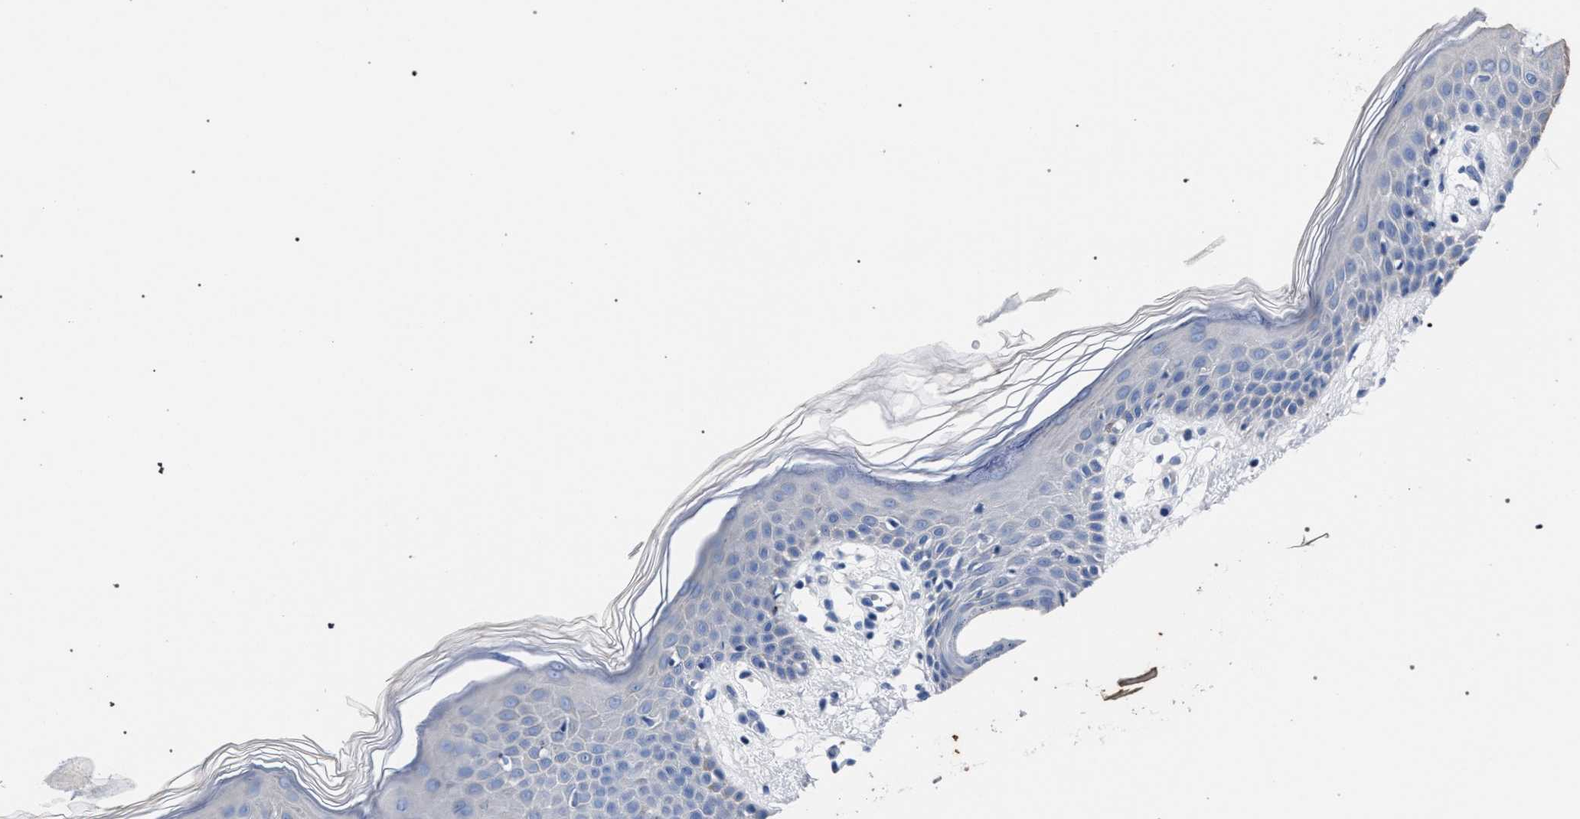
{"staining": {"intensity": "negative", "quantity": "none", "location": "none"}, "tissue": "skin", "cell_type": "Fibroblasts", "image_type": "normal", "snomed": [{"axis": "morphology", "description": "Normal tissue, NOS"}, {"axis": "topography", "description": "Skin"}], "caption": "An IHC histopathology image of normal skin is shown. There is no staining in fibroblasts of skin.", "gene": "AKAP4", "patient": {"sex": "male", "age": 53}}